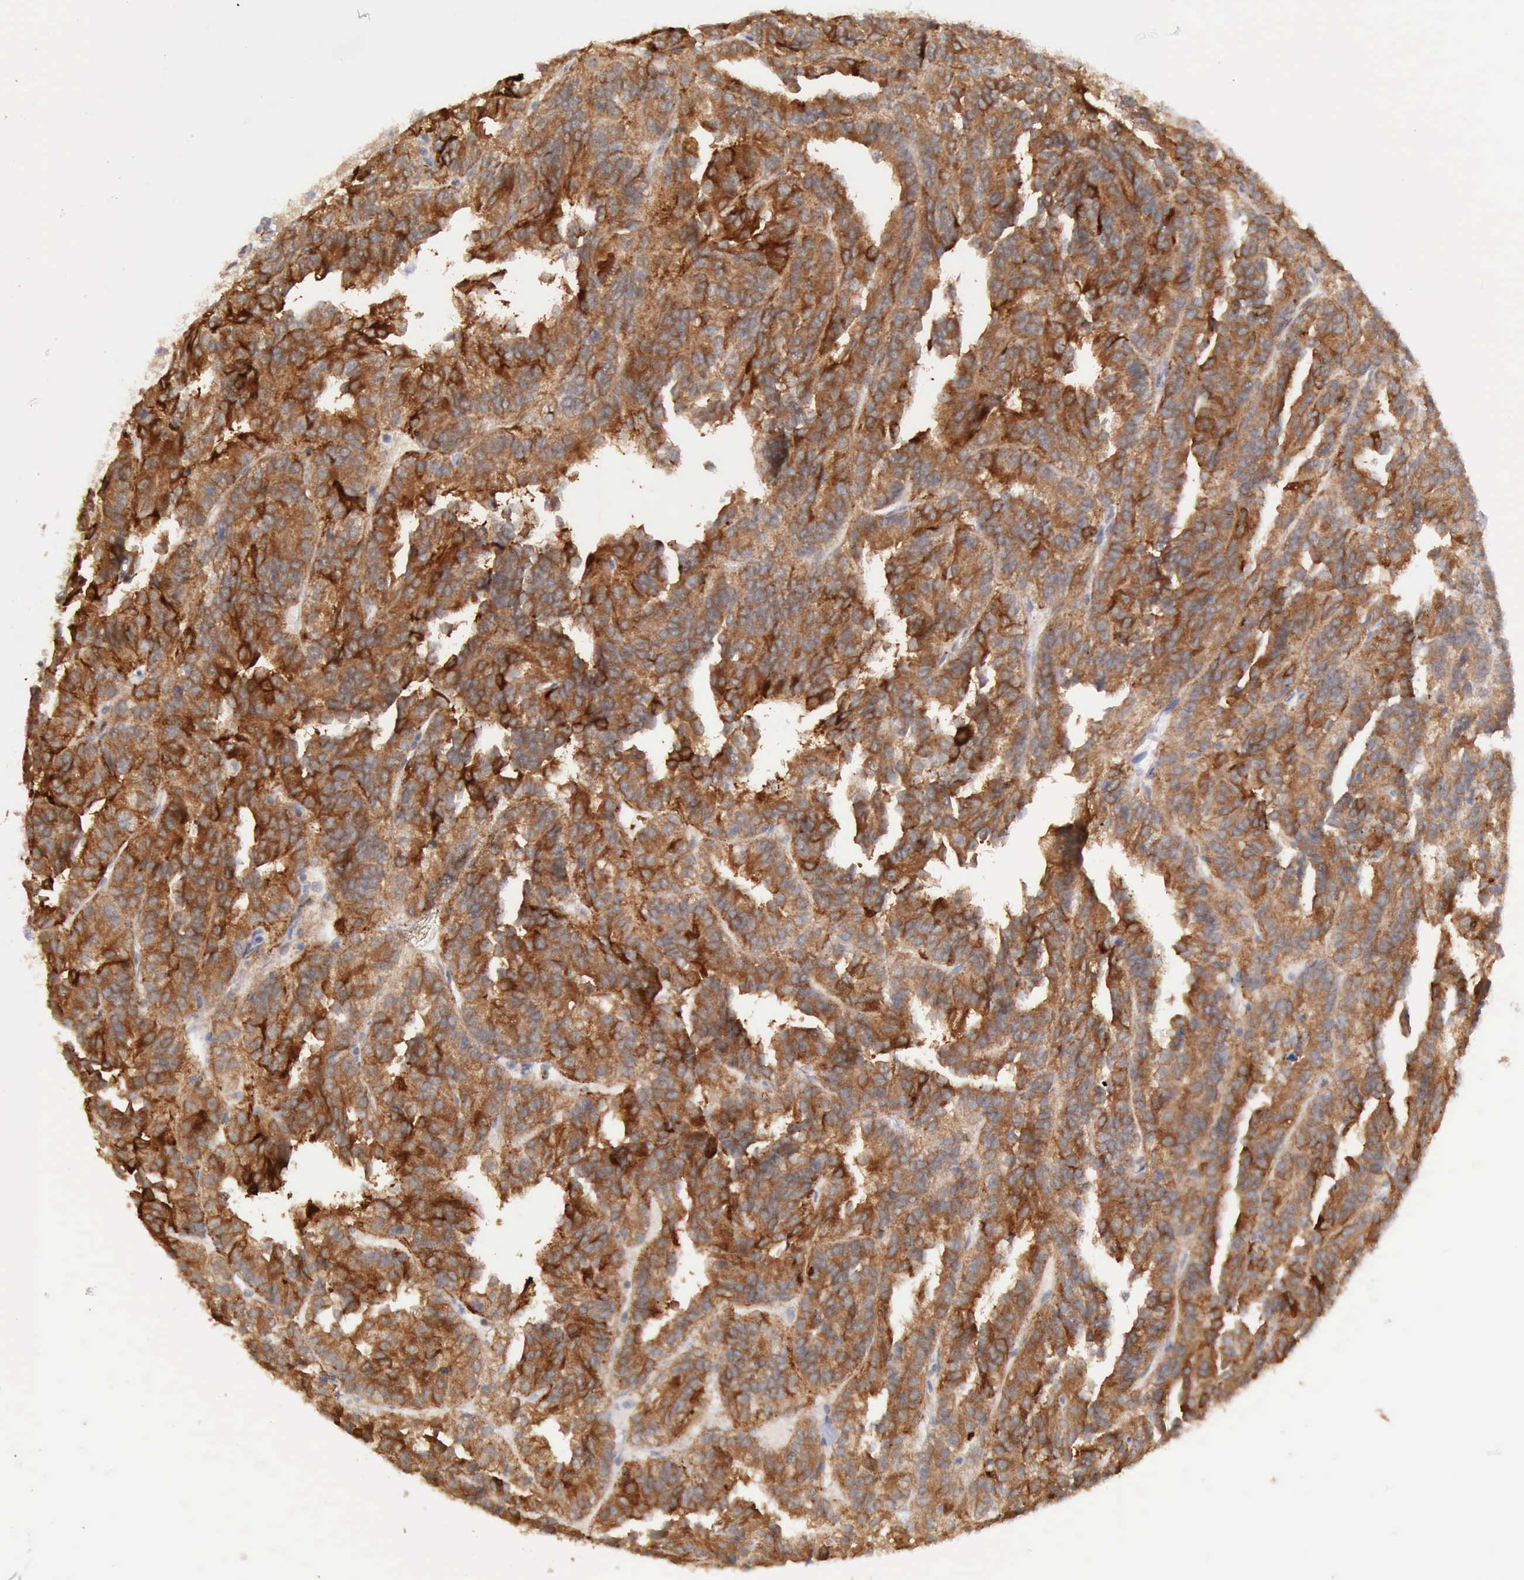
{"staining": {"intensity": "strong", "quantity": ">75%", "location": "cytoplasmic/membranous"}, "tissue": "renal cancer", "cell_type": "Tumor cells", "image_type": "cancer", "snomed": [{"axis": "morphology", "description": "Adenocarcinoma, NOS"}, {"axis": "topography", "description": "Kidney"}], "caption": "An image of human adenocarcinoma (renal) stained for a protein reveals strong cytoplasmic/membranous brown staining in tumor cells. The protein of interest is shown in brown color, while the nuclei are stained blue.", "gene": "PRICKLE3", "patient": {"sex": "male", "age": 46}}